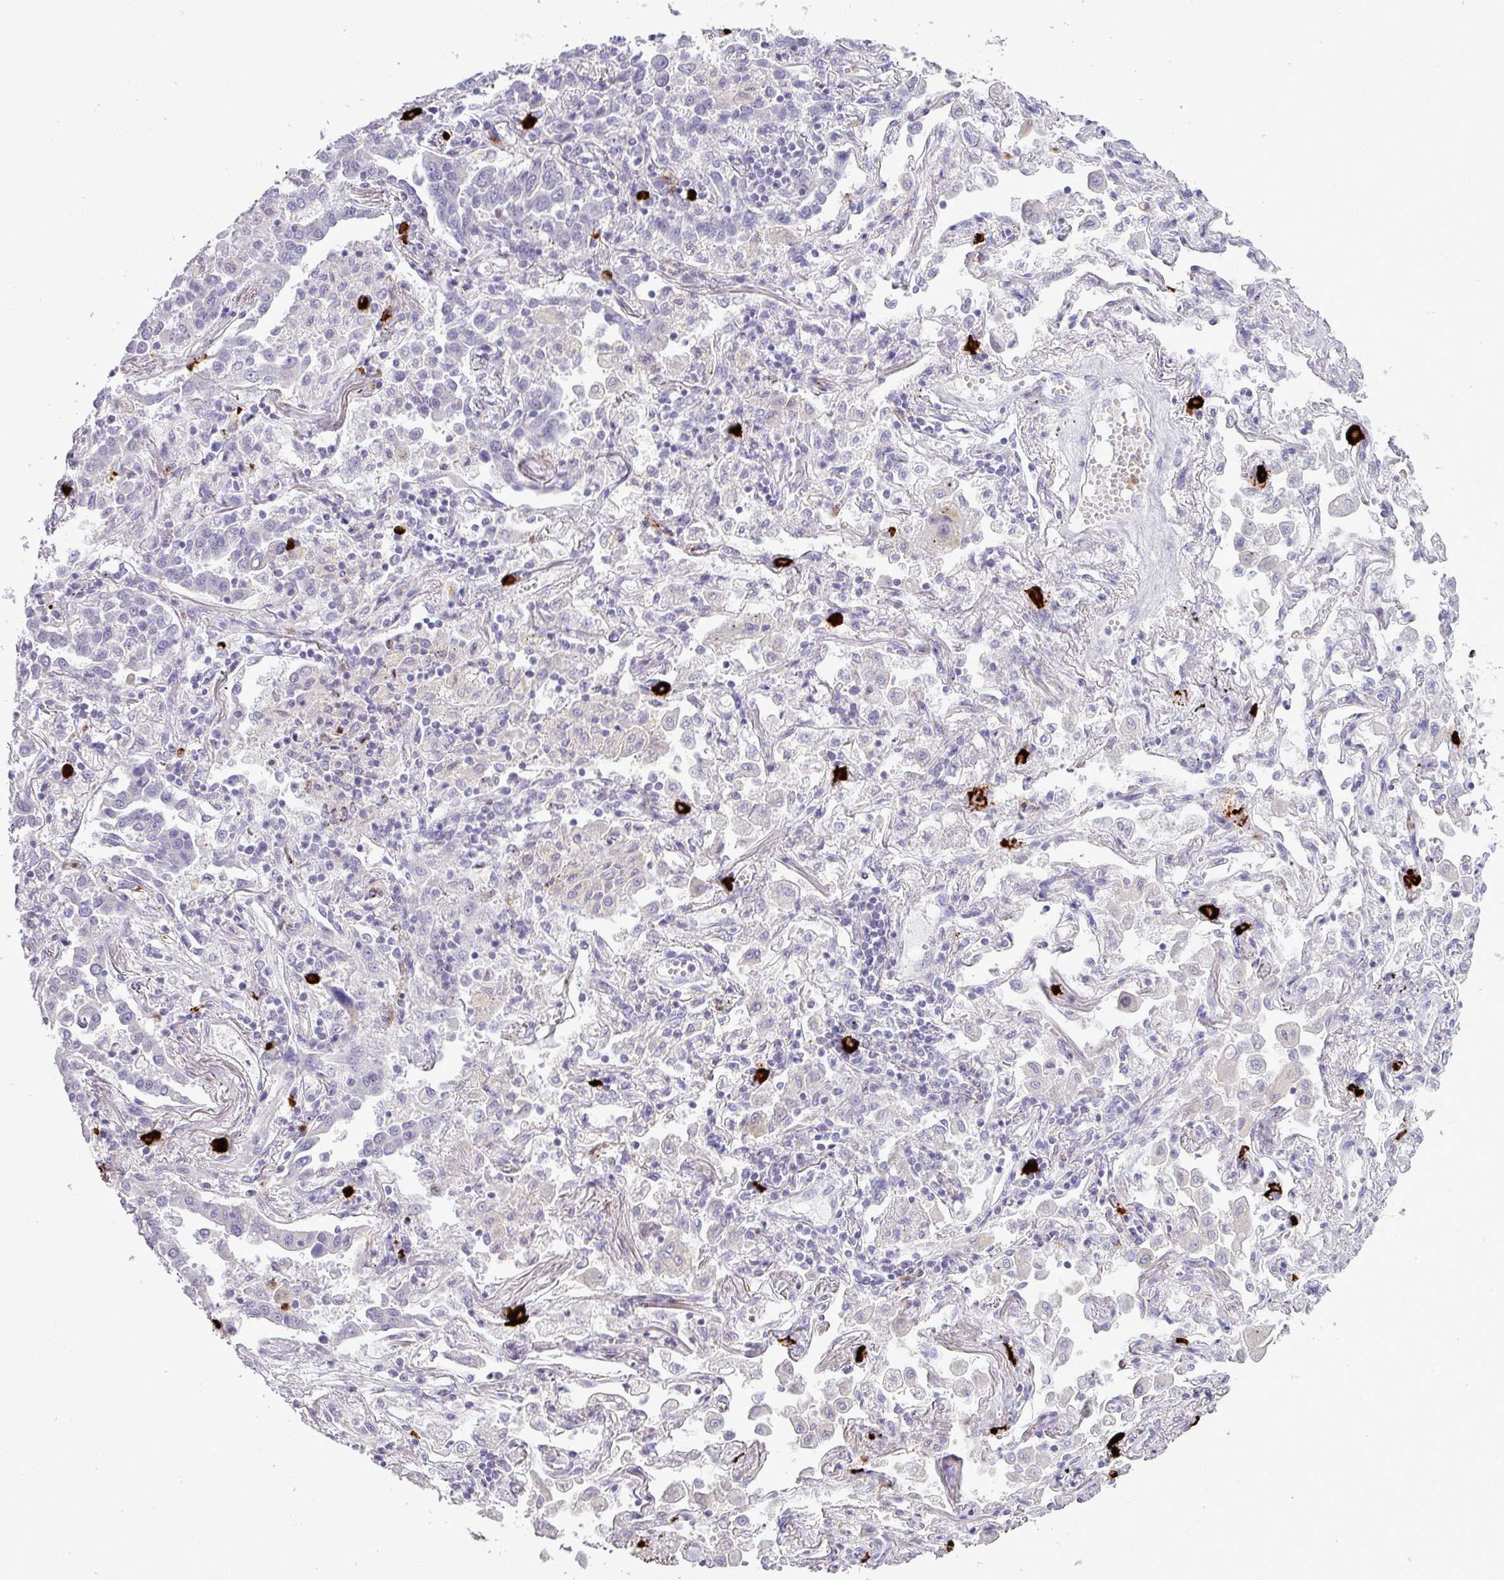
{"staining": {"intensity": "negative", "quantity": "none", "location": "none"}, "tissue": "lung cancer", "cell_type": "Tumor cells", "image_type": "cancer", "snomed": [{"axis": "morphology", "description": "Adenocarcinoma, NOS"}, {"axis": "topography", "description": "Lung"}], "caption": "A high-resolution photomicrograph shows immunohistochemistry (IHC) staining of adenocarcinoma (lung), which shows no significant expression in tumor cells. (DAB (3,3'-diaminobenzidine) immunohistochemistry, high magnification).", "gene": "TRIM39", "patient": {"sex": "male", "age": 67}}